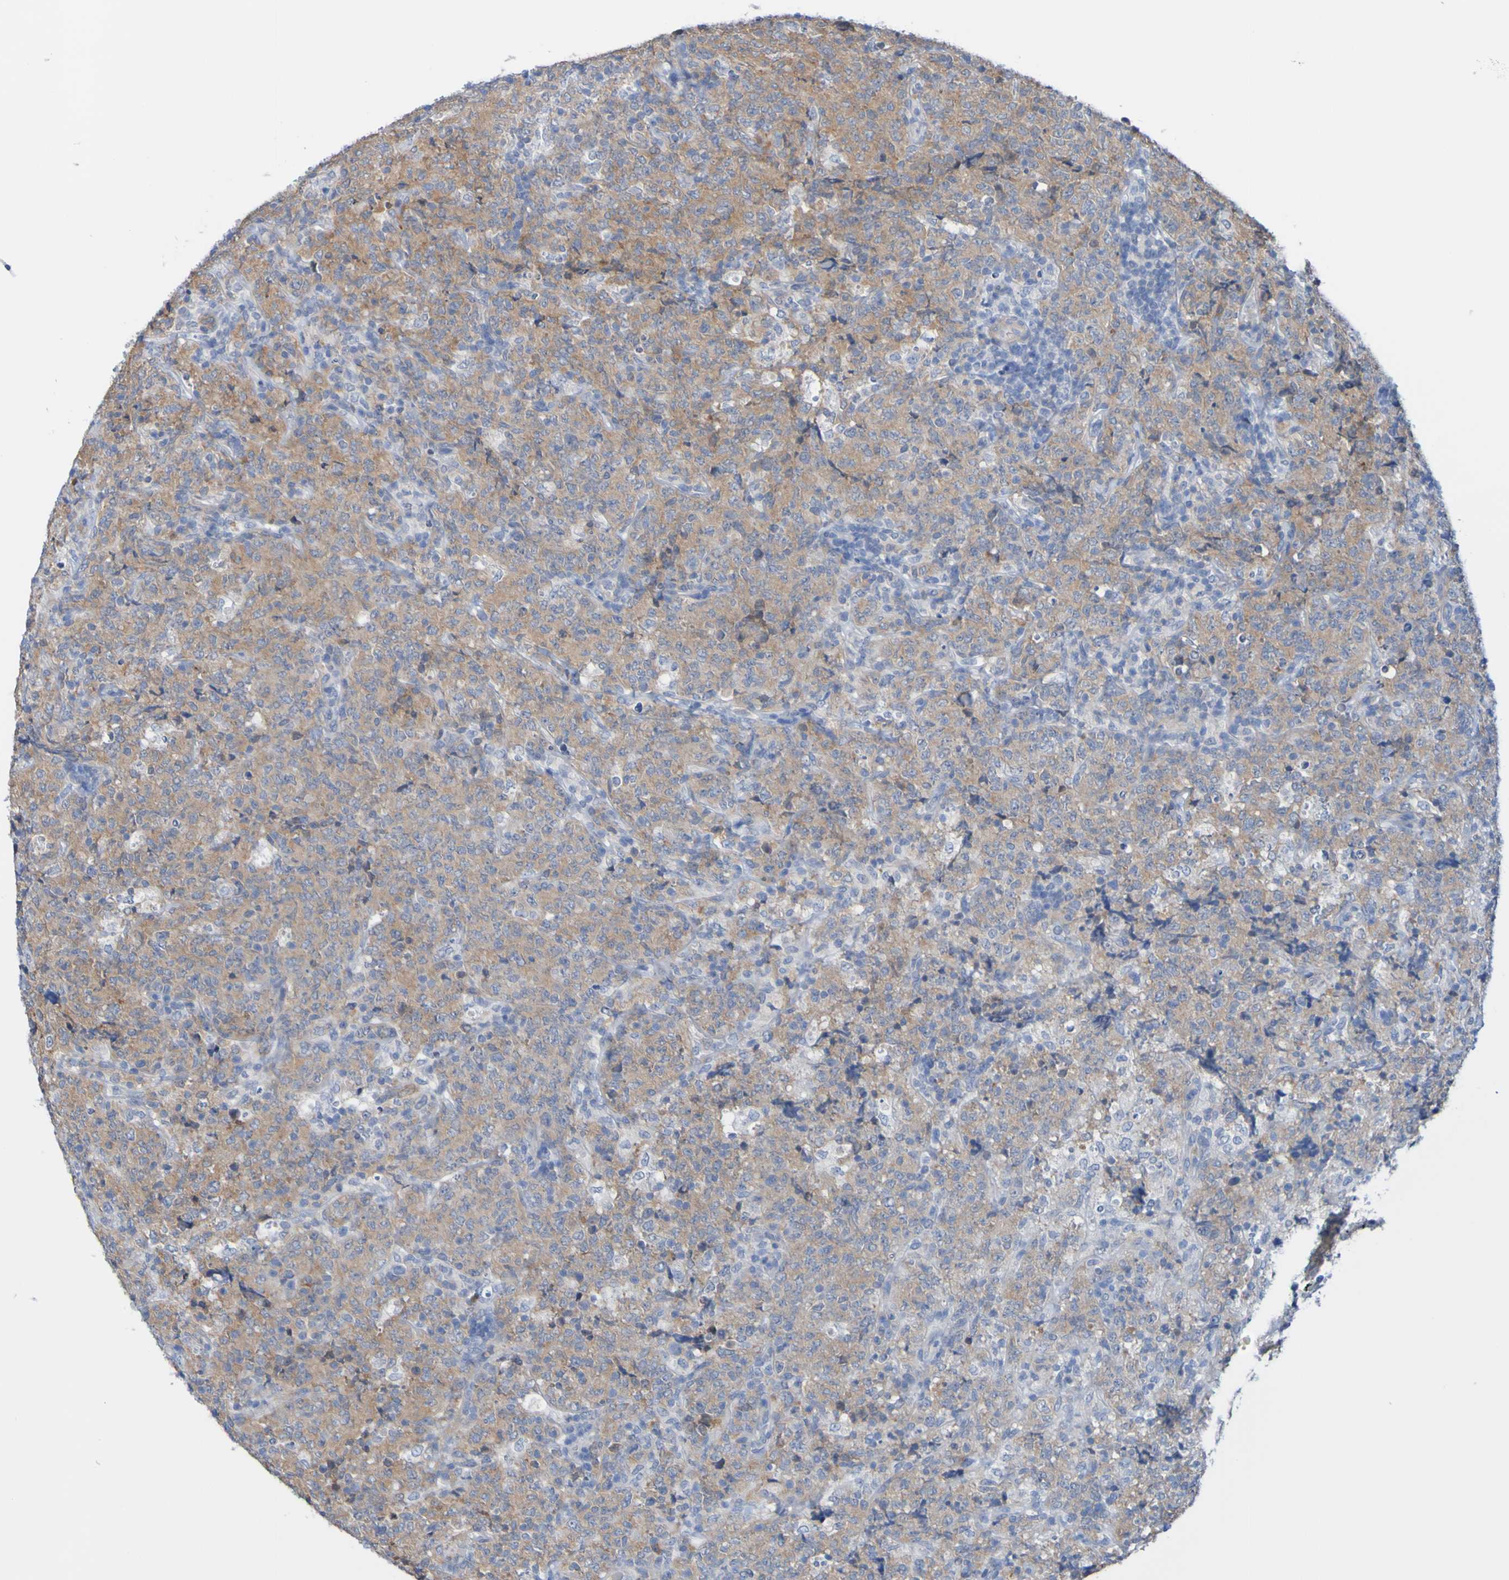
{"staining": {"intensity": "moderate", "quantity": ">75%", "location": "cytoplasmic/membranous"}, "tissue": "lymphoma", "cell_type": "Tumor cells", "image_type": "cancer", "snomed": [{"axis": "morphology", "description": "Malignant lymphoma, non-Hodgkin's type, High grade"}, {"axis": "topography", "description": "Tonsil"}], "caption": "High-power microscopy captured an immunohistochemistry (IHC) histopathology image of high-grade malignant lymphoma, non-Hodgkin's type, revealing moderate cytoplasmic/membranous positivity in about >75% of tumor cells.", "gene": "ACMSD", "patient": {"sex": "female", "age": 36}}